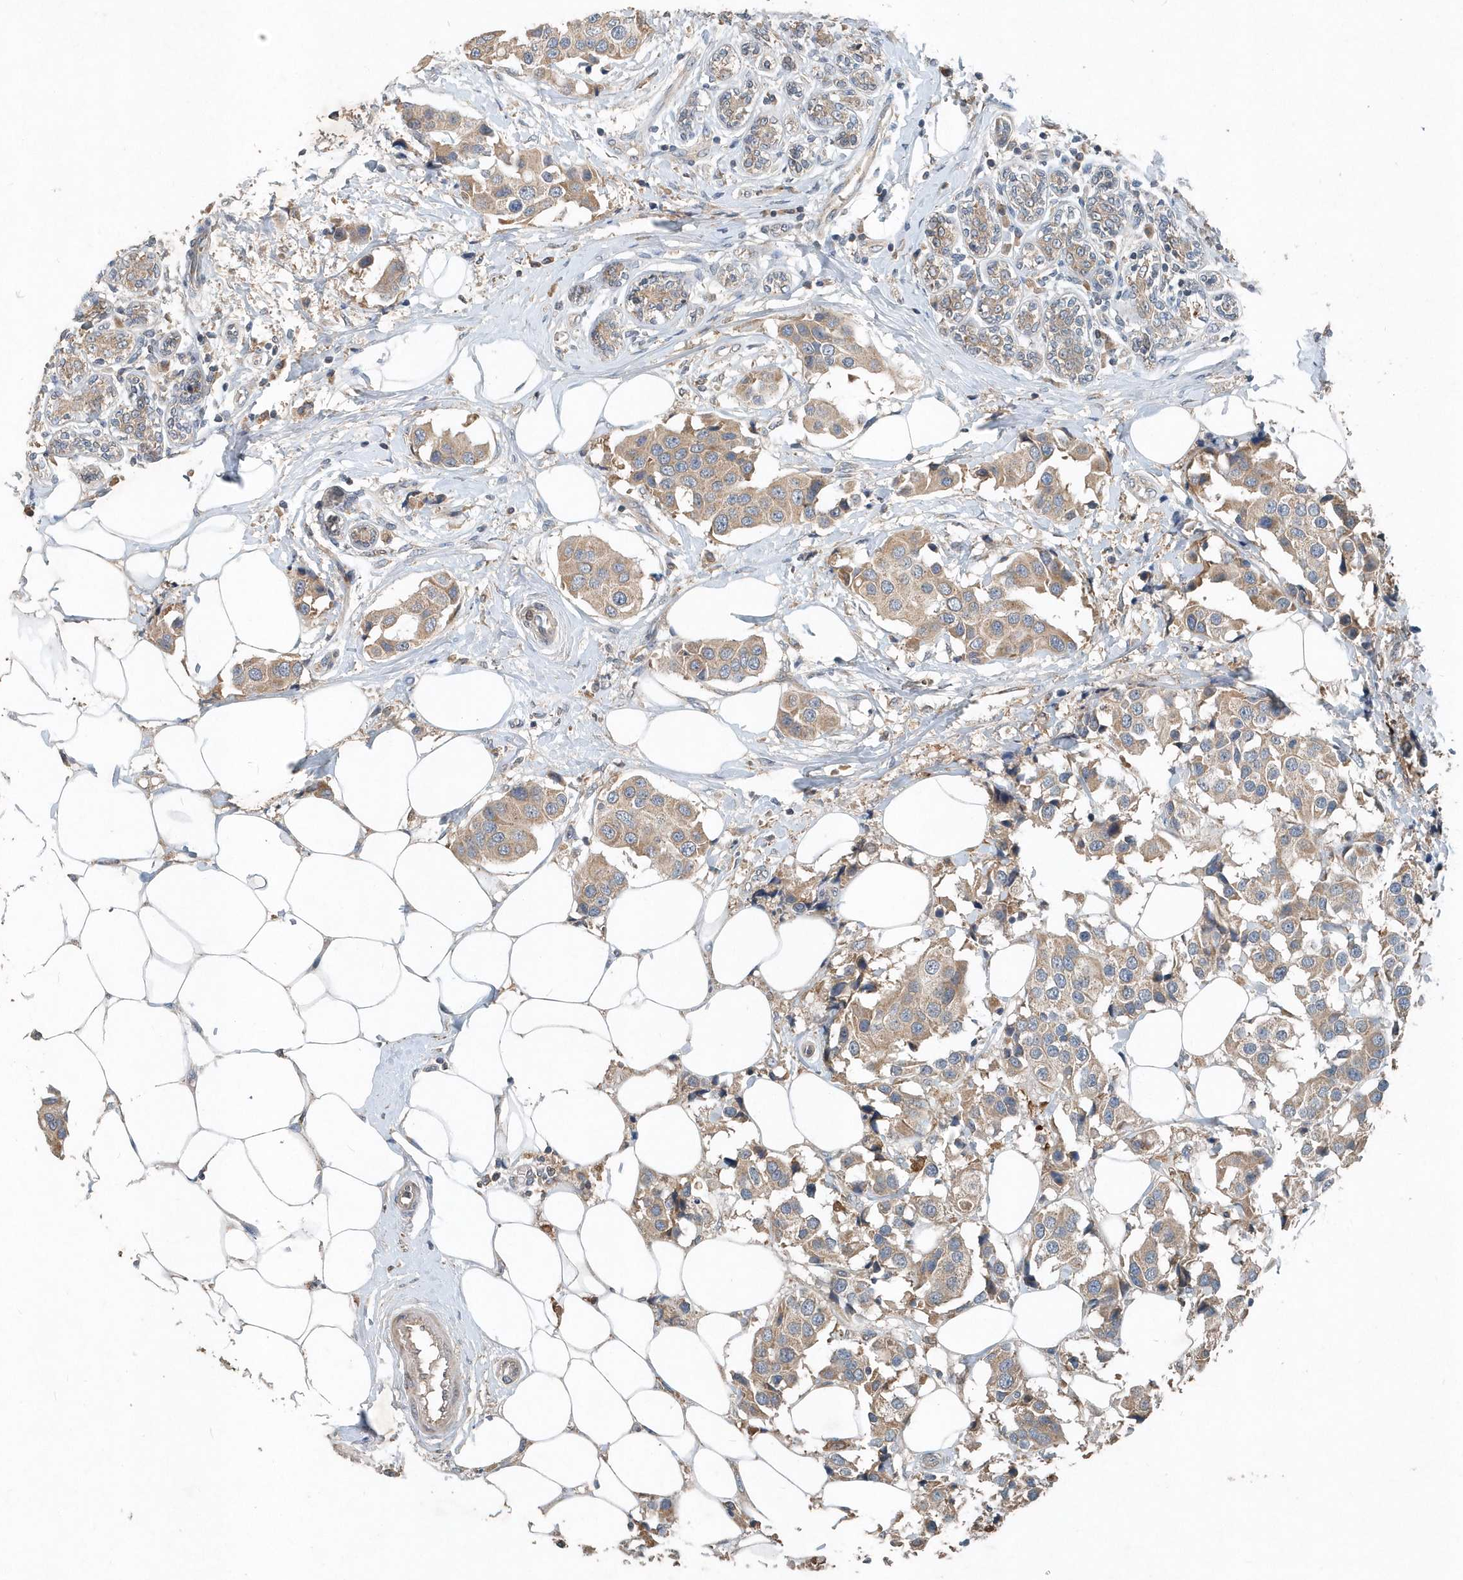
{"staining": {"intensity": "weak", "quantity": ">75%", "location": "cytoplasmic/membranous"}, "tissue": "breast cancer", "cell_type": "Tumor cells", "image_type": "cancer", "snomed": [{"axis": "morphology", "description": "Normal tissue, NOS"}, {"axis": "morphology", "description": "Duct carcinoma"}, {"axis": "topography", "description": "Breast"}], "caption": "IHC (DAB (3,3'-diaminobenzidine)) staining of human breast invasive ductal carcinoma exhibits weak cytoplasmic/membranous protein positivity in approximately >75% of tumor cells.", "gene": "SCFD2", "patient": {"sex": "female", "age": 39}}